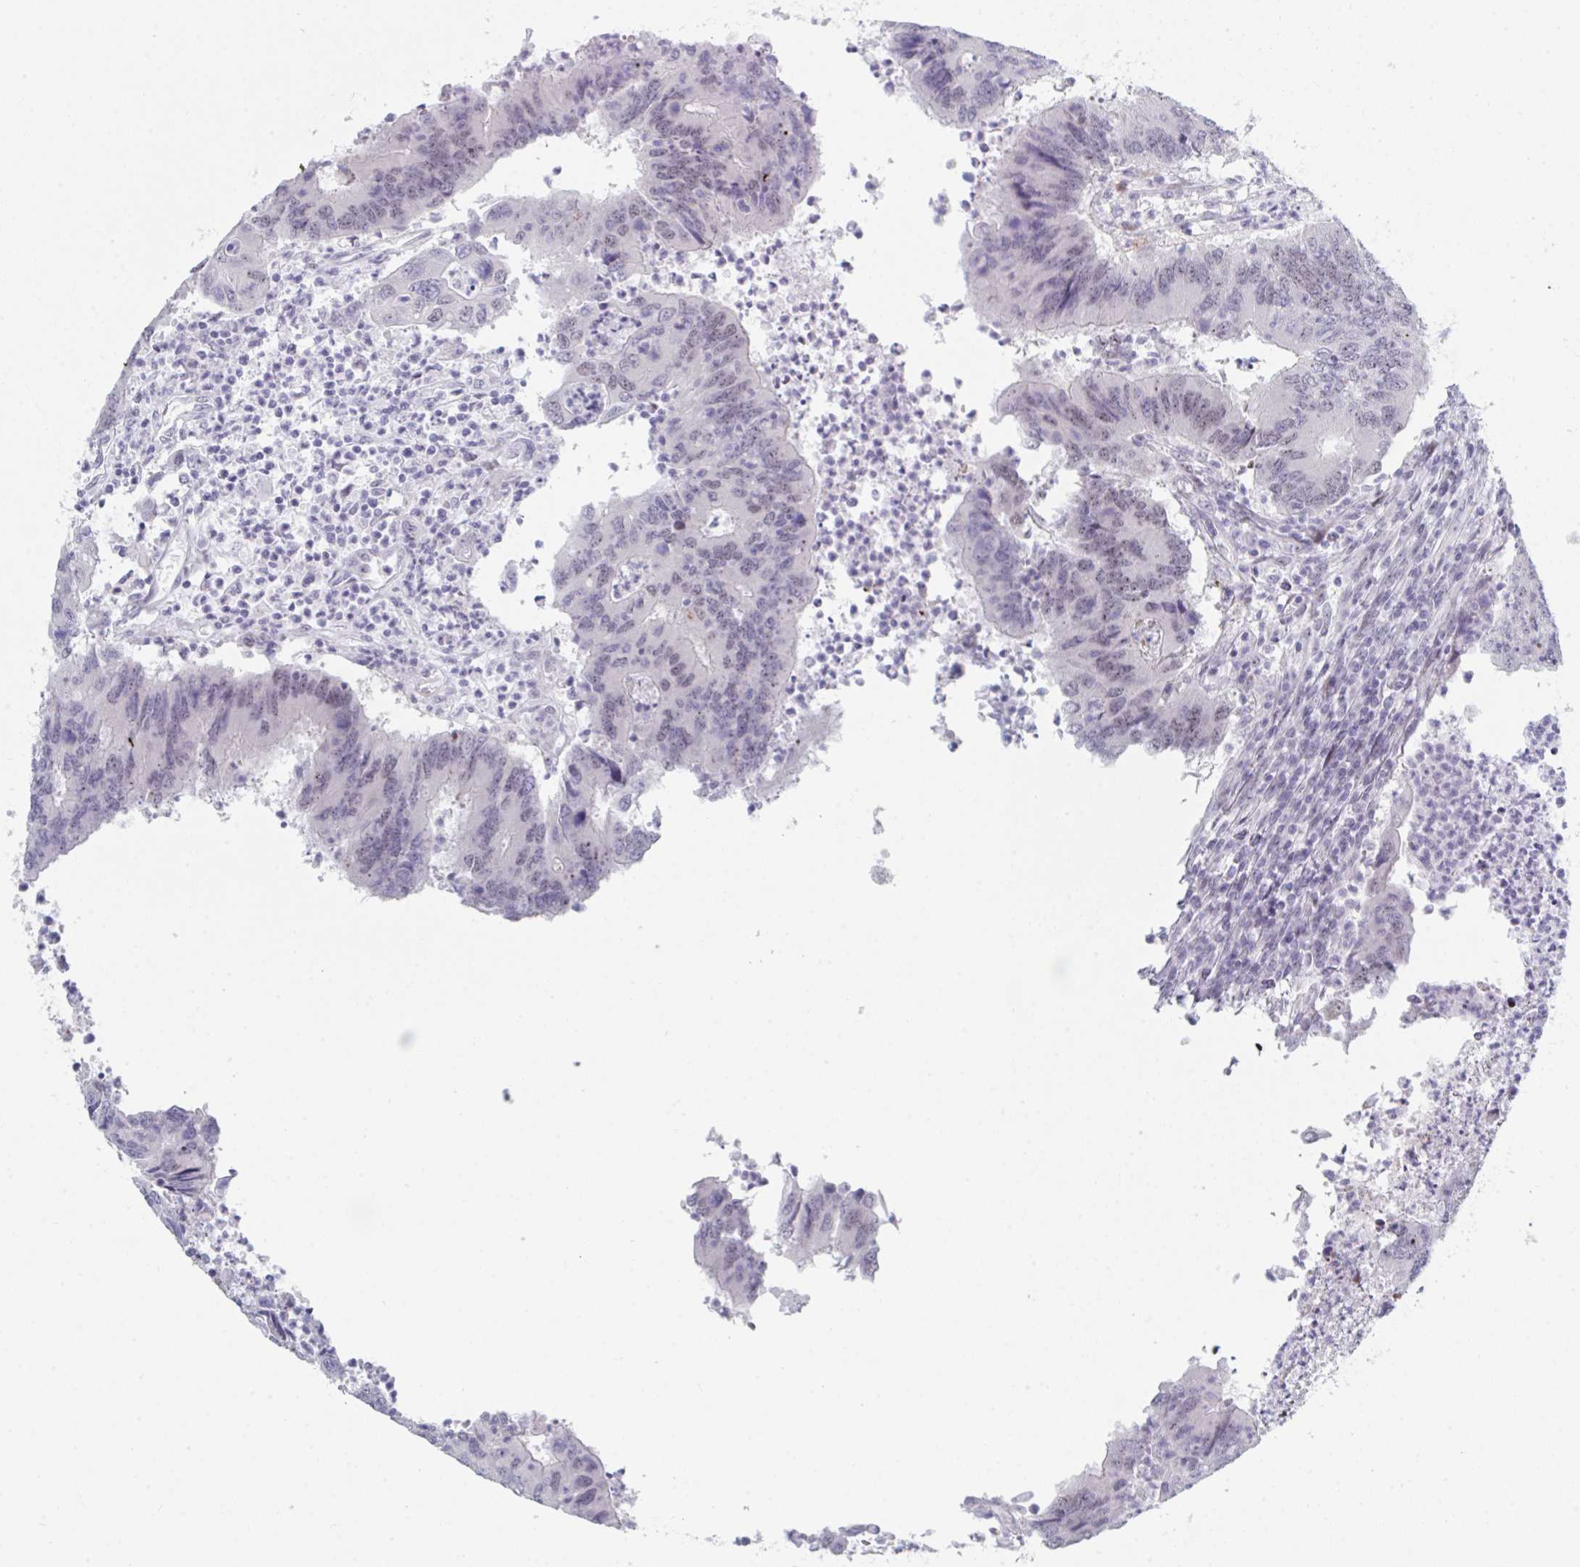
{"staining": {"intensity": "weak", "quantity": "25%-75%", "location": "nuclear"}, "tissue": "colorectal cancer", "cell_type": "Tumor cells", "image_type": "cancer", "snomed": [{"axis": "morphology", "description": "Adenocarcinoma, NOS"}, {"axis": "topography", "description": "Colon"}], "caption": "A low amount of weak nuclear expression is present in about 25%-75% of tumor cells in colorectal adenocarcinoma tissue. The staining was performed using DAB, with brown indicating positive protein expression. Nuclei are stained blue with hematoxylin.", "gene": "NR1H2", "patient": {"sex": "female", "age": 67}}